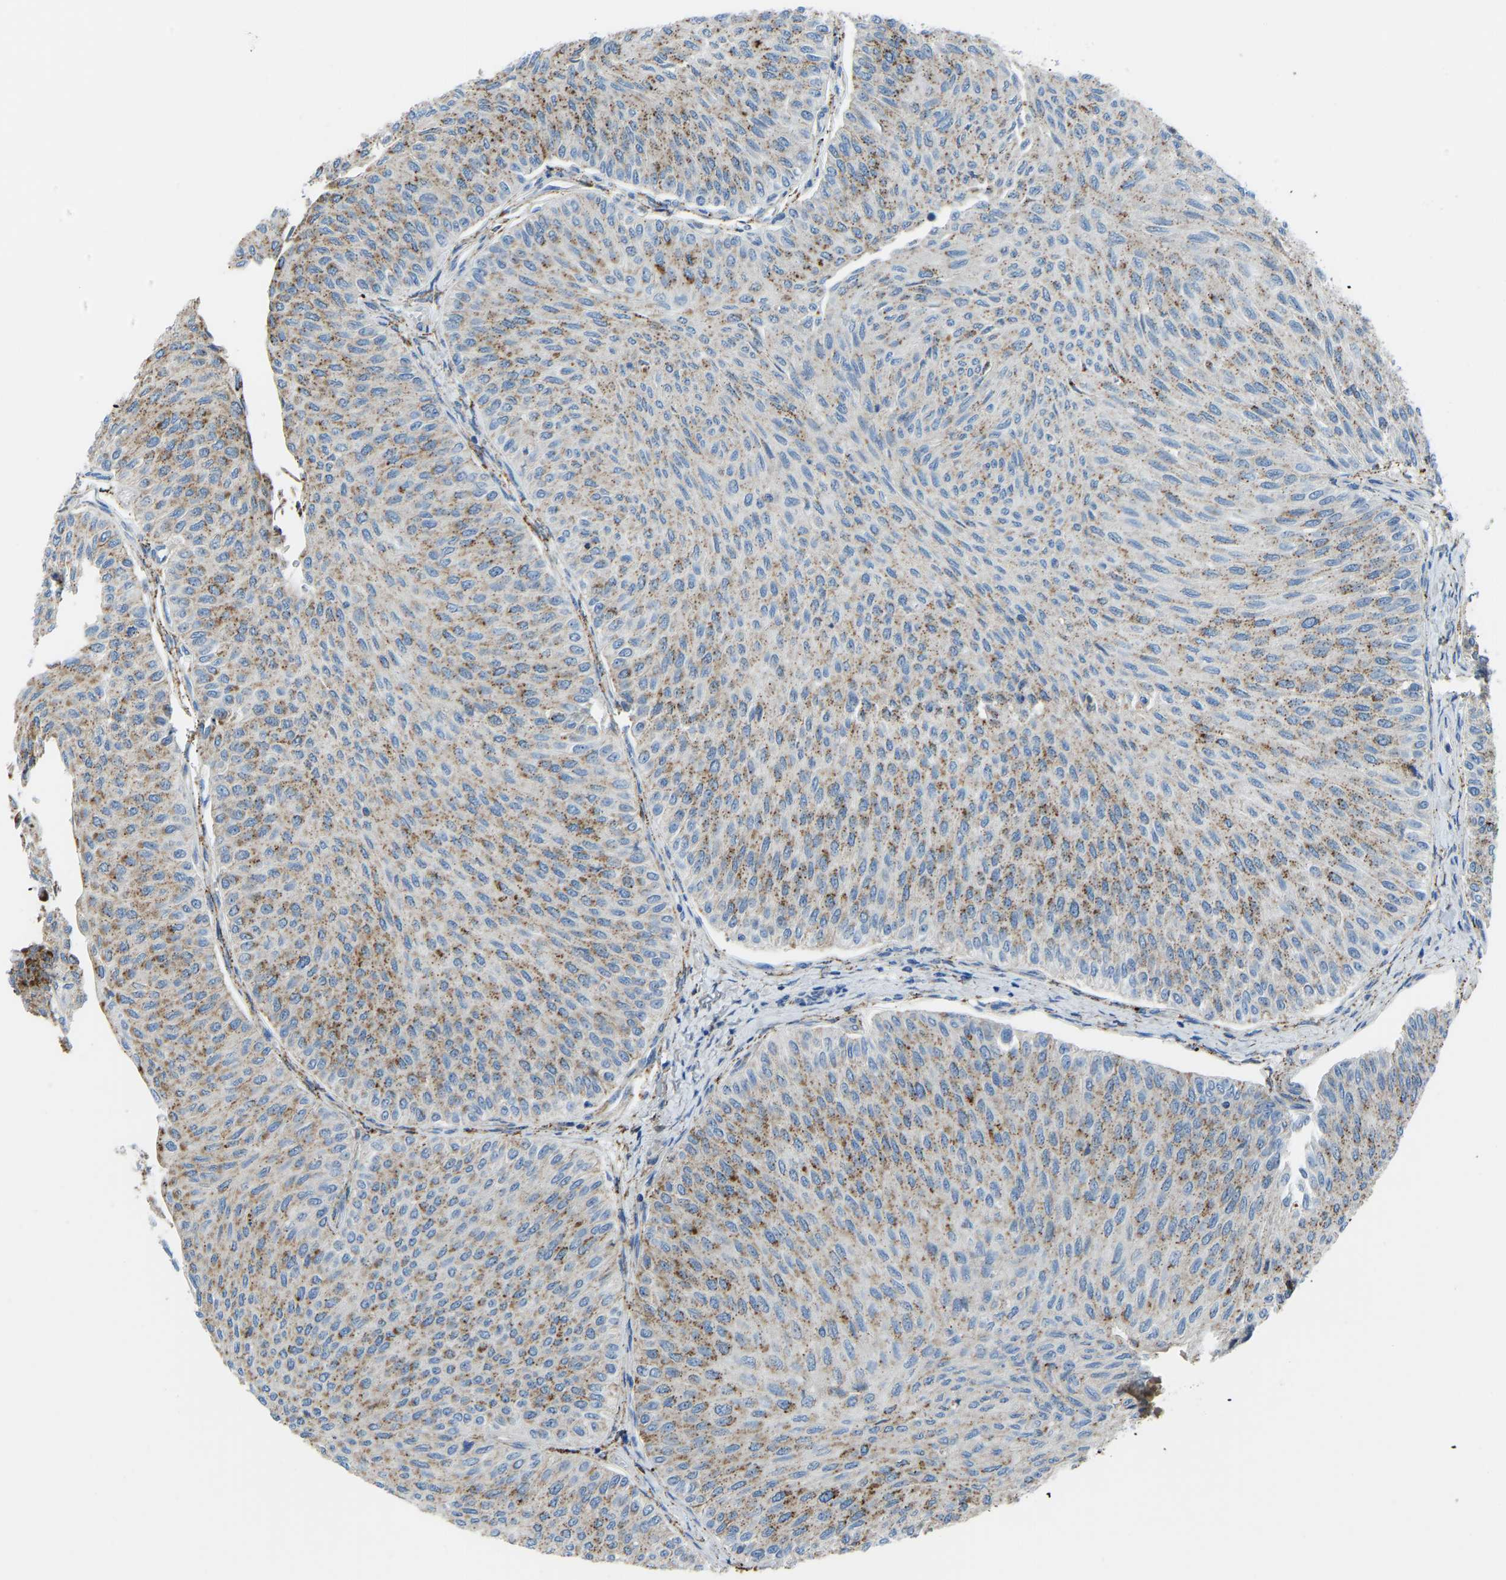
{"staining": {"intensity": "moderate", "quantity": ">75%", "location": "cytoplasmic/membranous"}, "tissue": "urothelial cancer", "cell_type": "Tumor cells", "image_type": "cancer", "snomed": [{"axis": "morphology", "description": "Urothelial carcinoma, Low grade"}, {"axis": "topography", "description": "Urinary bladder"}], "caption": "Immunohistochemical staining of human urothelial cancer demonstrates moderate cytoplasmic/membranous protein staining in about >75% of tumor cells. Nuclei are stained in blue.", "gene": "SMIM20", "patient": {"sex": "male", "age": 78}}